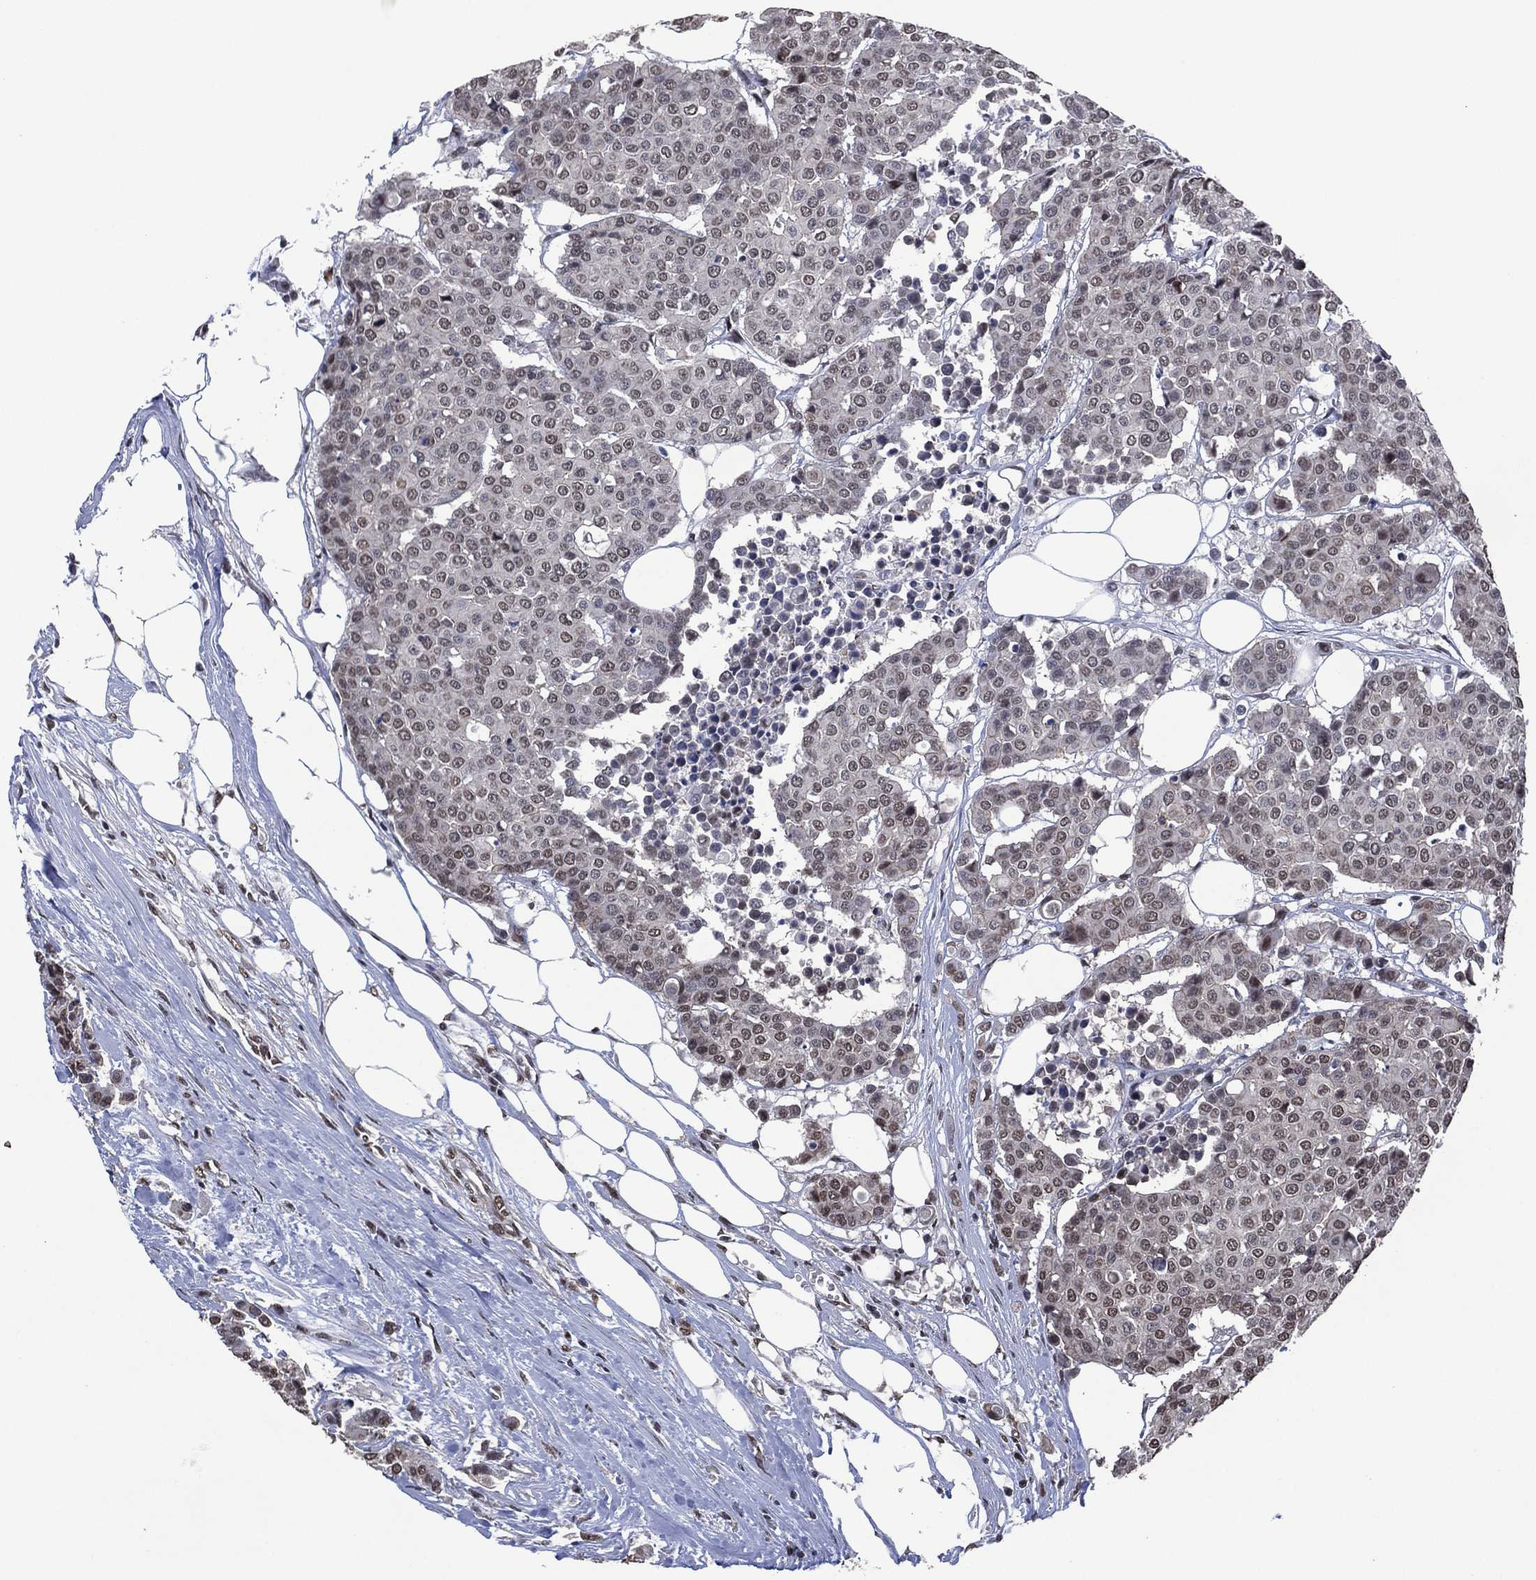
{"staining": {"intensity": "negative", "quantity": "none", "location": "none"}, "tissue": "carcinoid", "cell_type": "Tumor cells", "image_type": "cancer", "snomed": [{"axis": "morphology", "description": "Carcinoid, malignant, NOS"}, {"axis": "topography", "description": "Colon"}], "caption": "Immunohistochemistry of carcinoid demonstrates no positivity in tumor cells.", "gene": "EHMT1", "patient": {"sex": "male", "age": 81}}